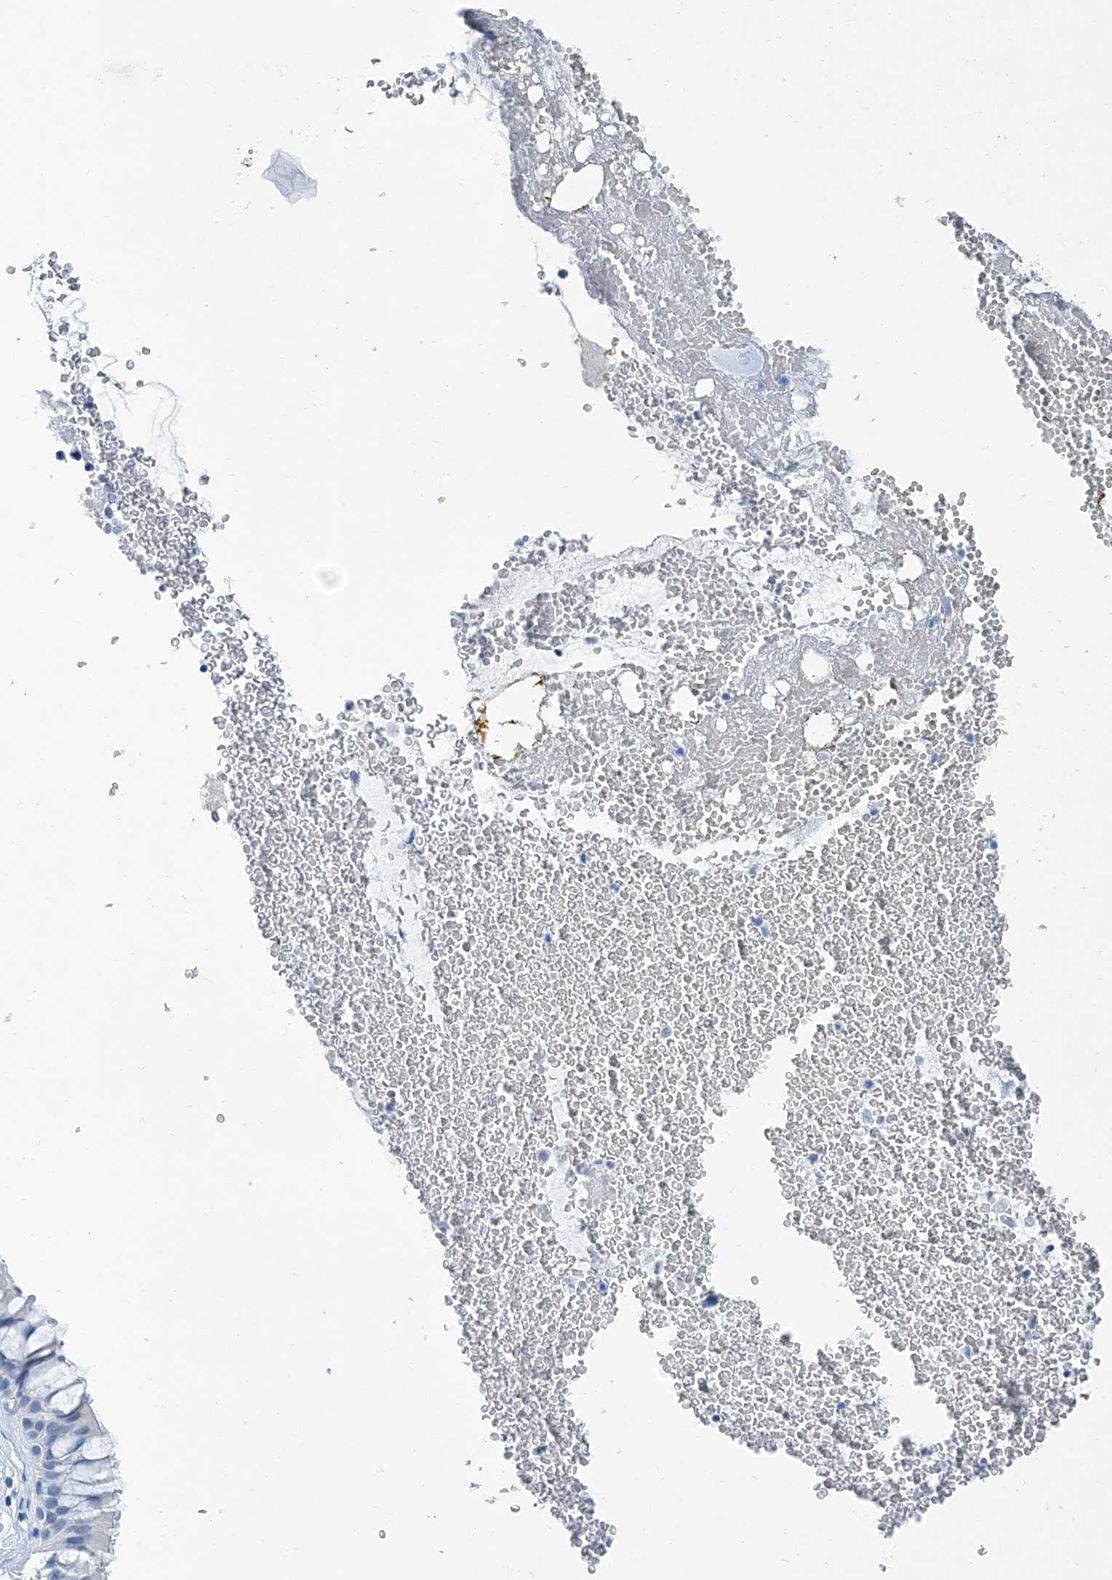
{"staining": {"intensity": "negative", "quantity": "none", "location": "none"}, "tissue": "bronchus", "cell_type": "Respiratory epithelial cells", "image_type": "normal", "snomed": [{"axis": "morphology", "description": "Normal tissue, NOS"}, {"axis": "morphology", "description": "Squamous cell carcinoma, NOS"}, {"axis": "topography", "description": "Lymph node"}, {"axis": "topography", "description": "Bronchus"}, {"axis": "topography", "description": "Lung"}], "caption": "Respiratory epithelial cells show no significant expression in unremarkable bronchus. (Stains: DAB immunohistochemistry with hematoxylin counter stain, Microscopy: brightfield microscopy at high magnification).", "gene": "CYP2A7", "patient": {"sex": "male", "age": 66}}